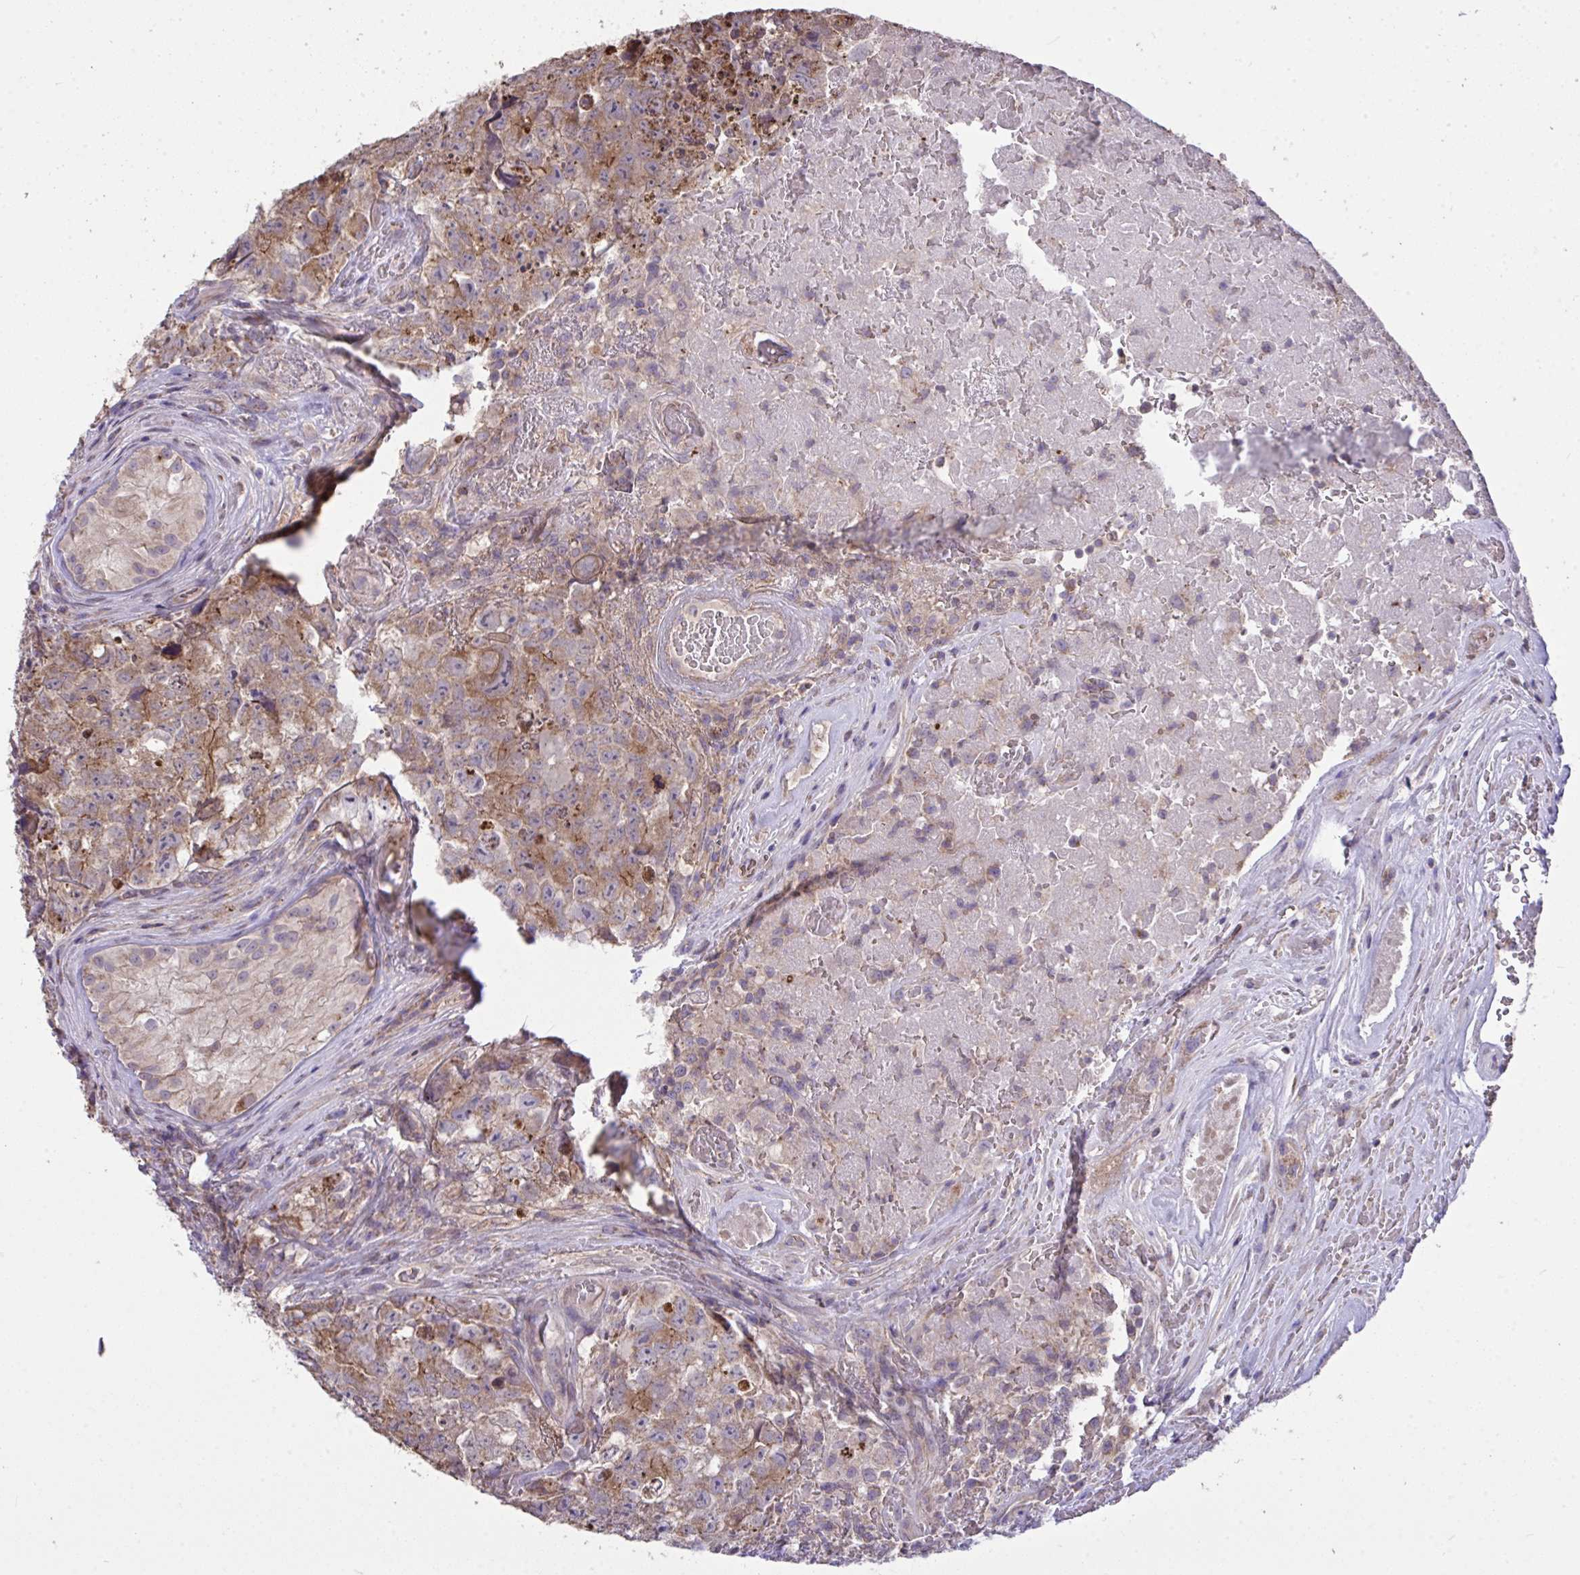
{"staining": {"intensity": "weak", "quantity": ">75%", "location": "cytoplasmic/membranous"}, "tissue": "testis cancer", "cell_type": "Tumor cells", "image_type": "cancer", "snomed": [{"axis": "morphology", "description": "Carcinoma, Embryonal, NOS"}, {"axis": "topography", "description": "Testis"}], "caption": "Embryonal carcinoma (testis) stained for a protein (brown) displays weak cytoplasmic/membranous positive positivity in approximately >75% of tumor cells.", "gene": "PPM1H", "patient": {"sex": "male", "age": 18}}